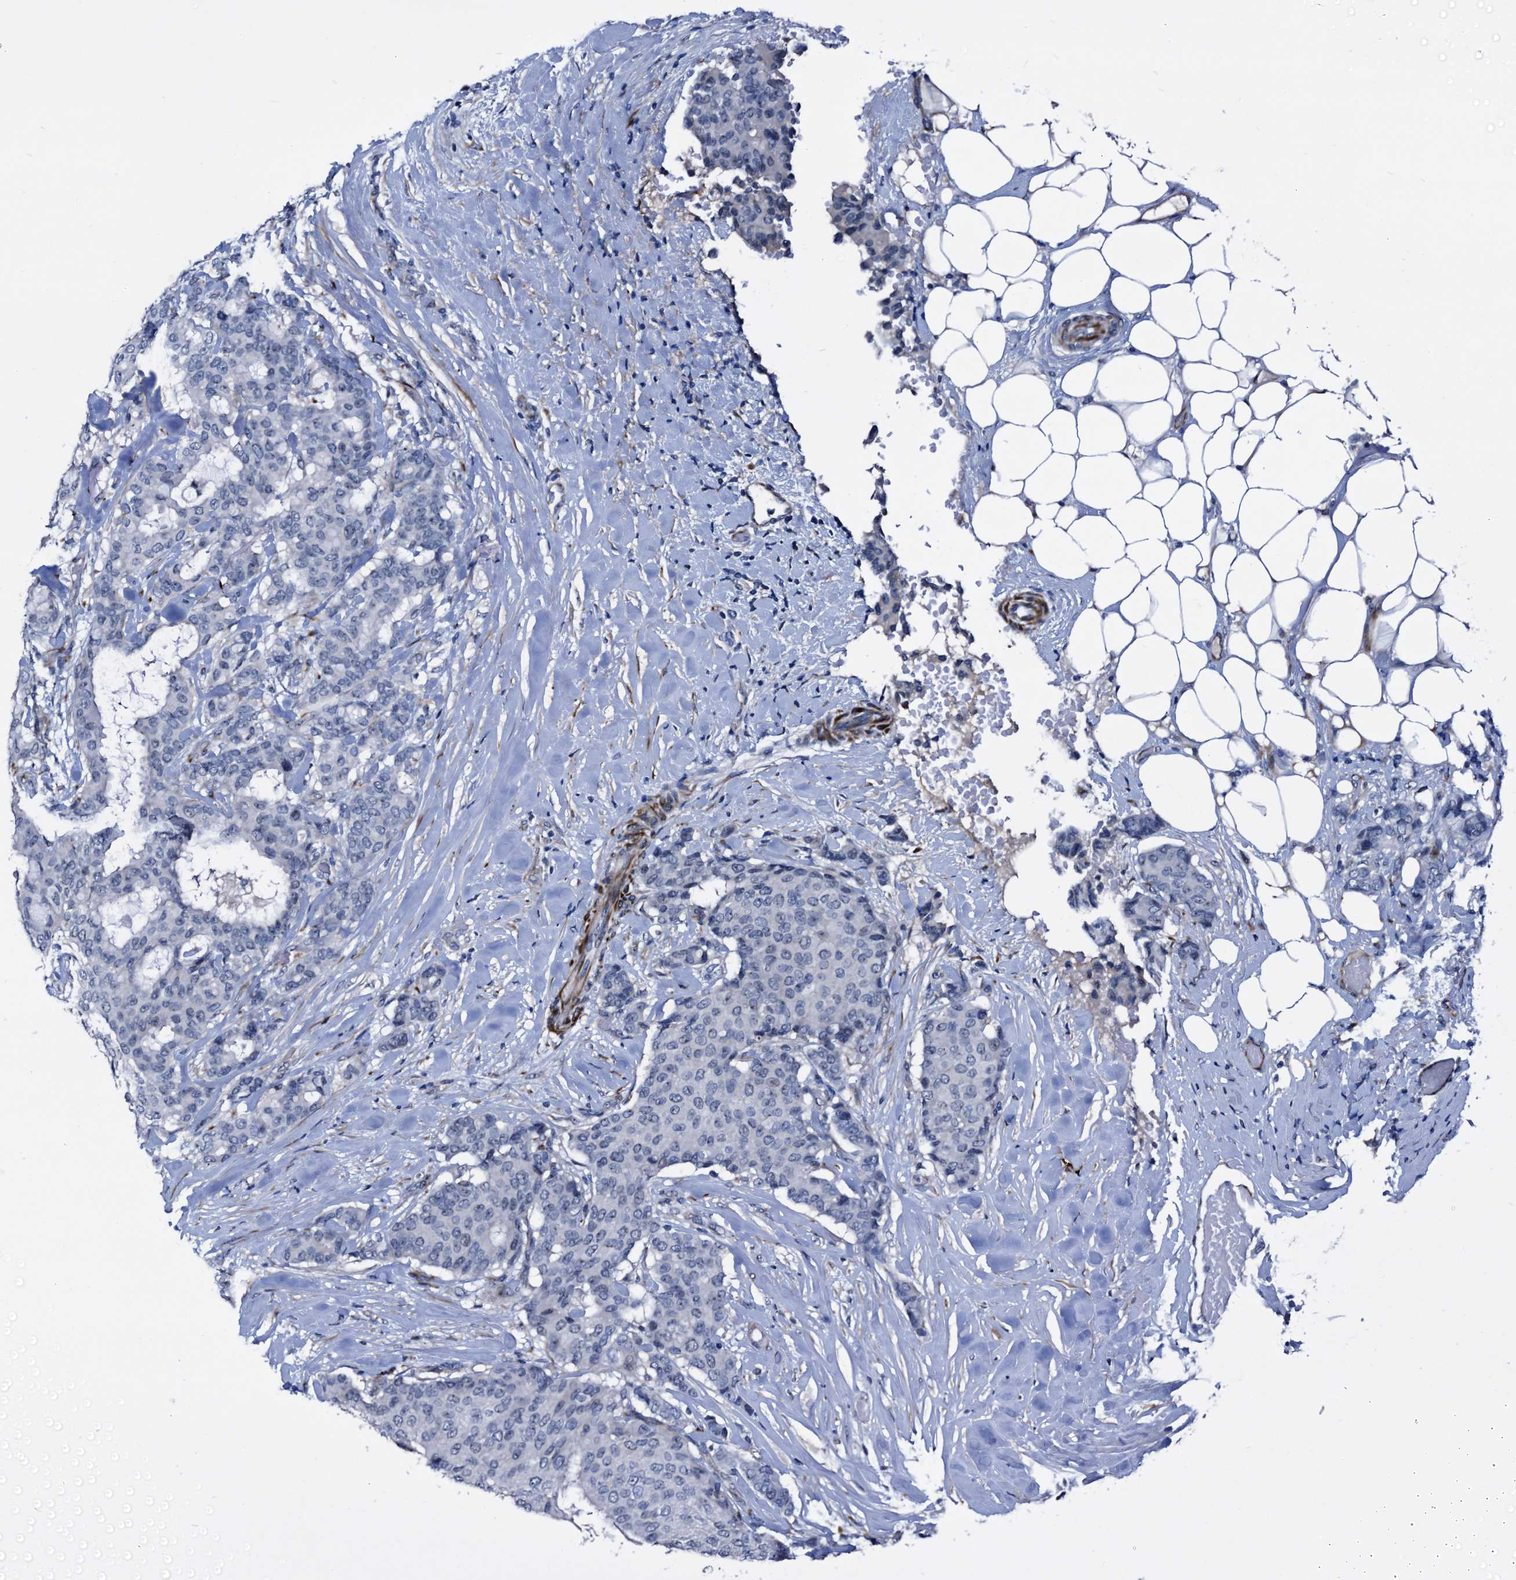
{"staining": {"intensity": "weak", "quantity": "<25%", "location": "nuclear"}, "tissue": "breast cancer", "cell_type": "Tumor cells", "image_type": "cancer", "snomed": [{"axis": "morphology", "description": "Duct carcinoma"}, {"axis": "topography", "description": "Breast"}], "caption": "Immunohistochemistry of human breast cancer (invasive ductal carcinoma) demonstrates no positivity in tumor cells.", "gene": "EMG1", "patient": {"sex": "female", "age": 75}}